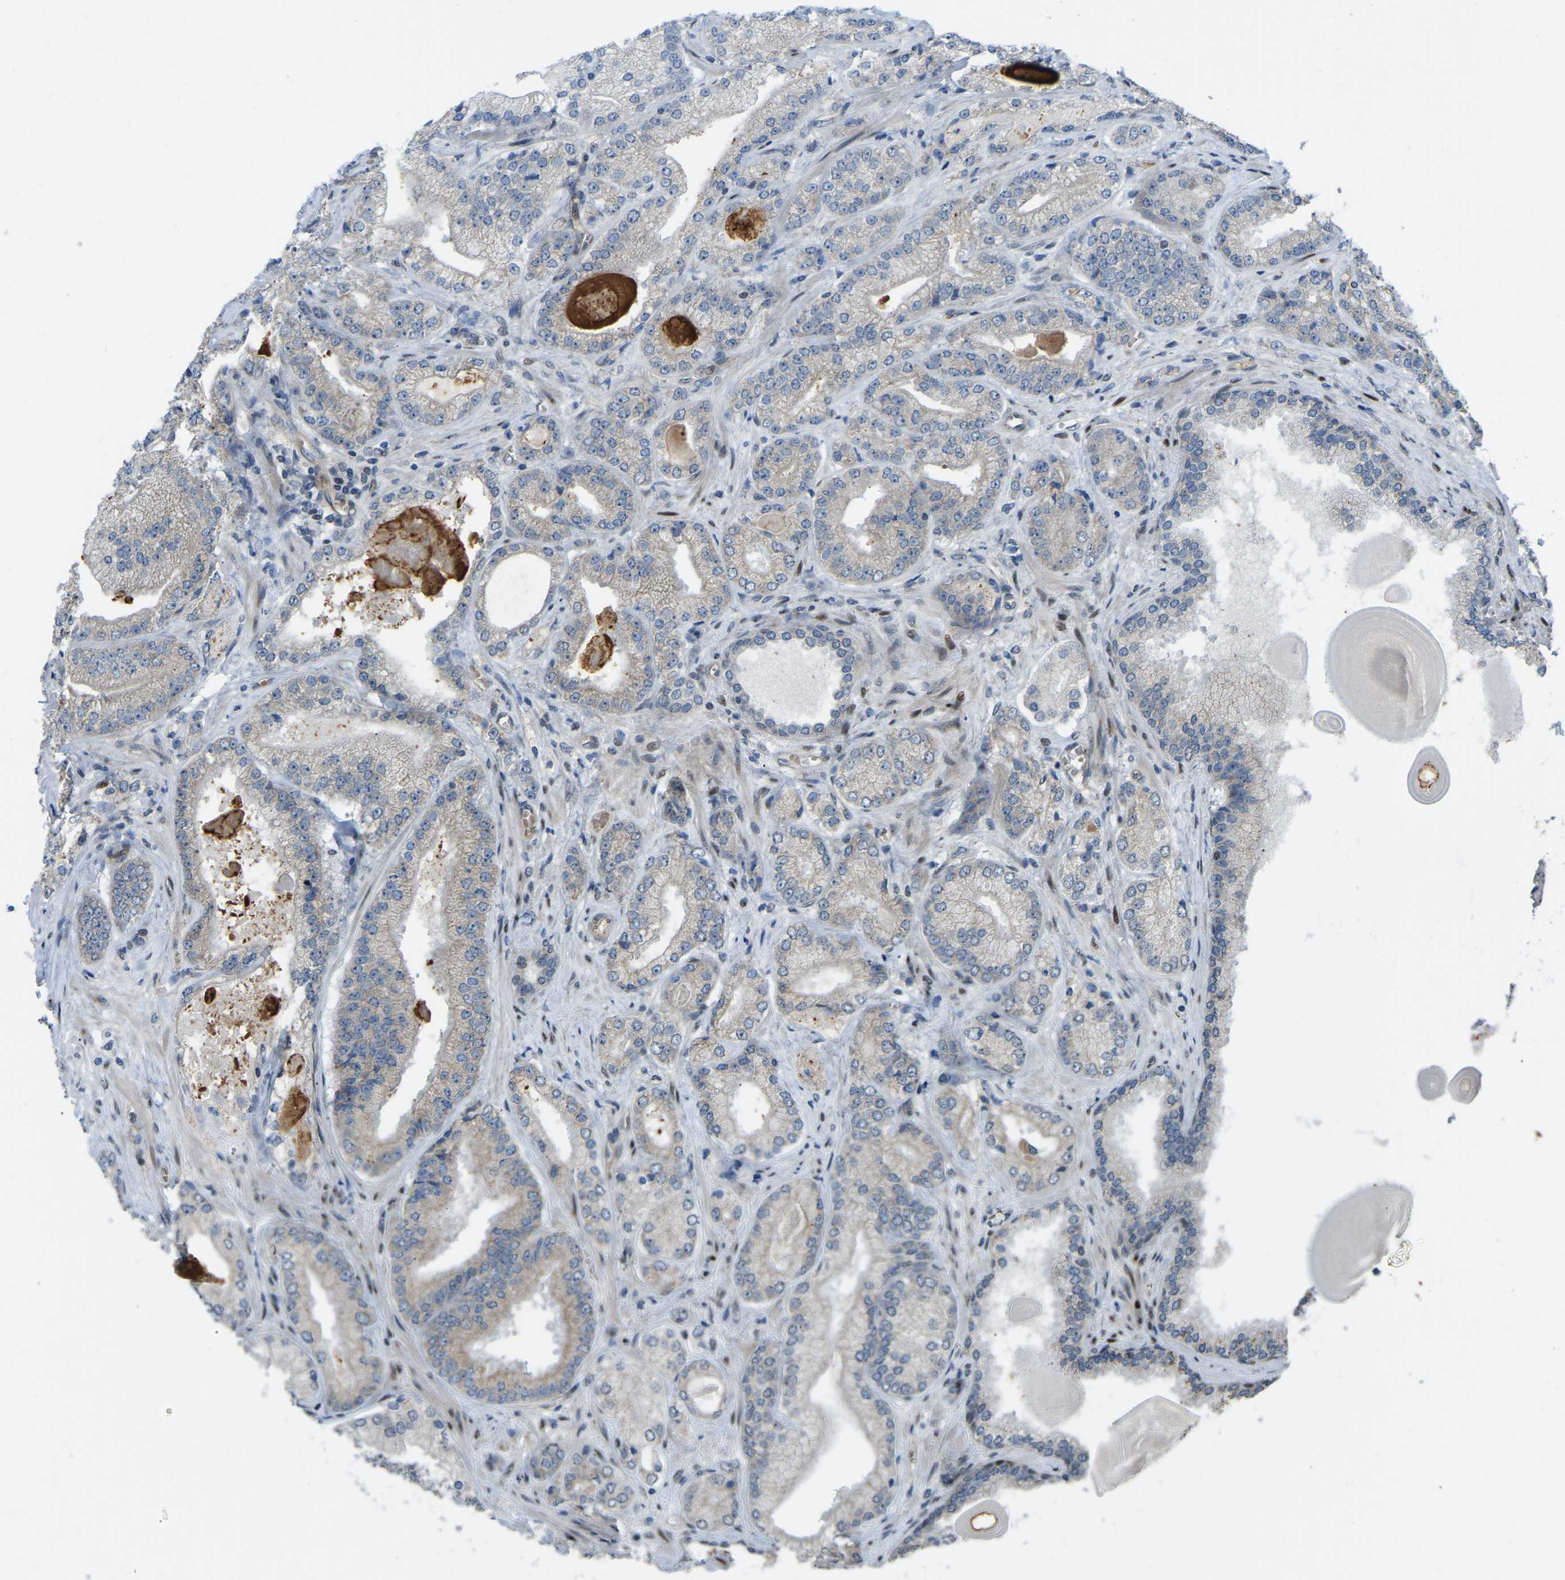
{"staining": {"intensity": "weak", "quantity": "25%-75%", "location": "cytoplasmic/membranous"}, "tissue": "prostate cancer", "cell_type": "Tumor cells", "image_type": "cancer", "snomed": [{"axis": "morphology", "description": "Adenocarcinoma, Low grade"}, {"axis": "topography", "description": "Prostate"}], "caption": "An IHC image of neoplastic tissue is shown. Protein staining in brown highlights weak cytoplasmic/membranous positivity in prostate cancer (low-grade adenocarcinoma) within tumor cells.", "gene": "C21orf91", "patient": {"sex": "male", "age": 65}}